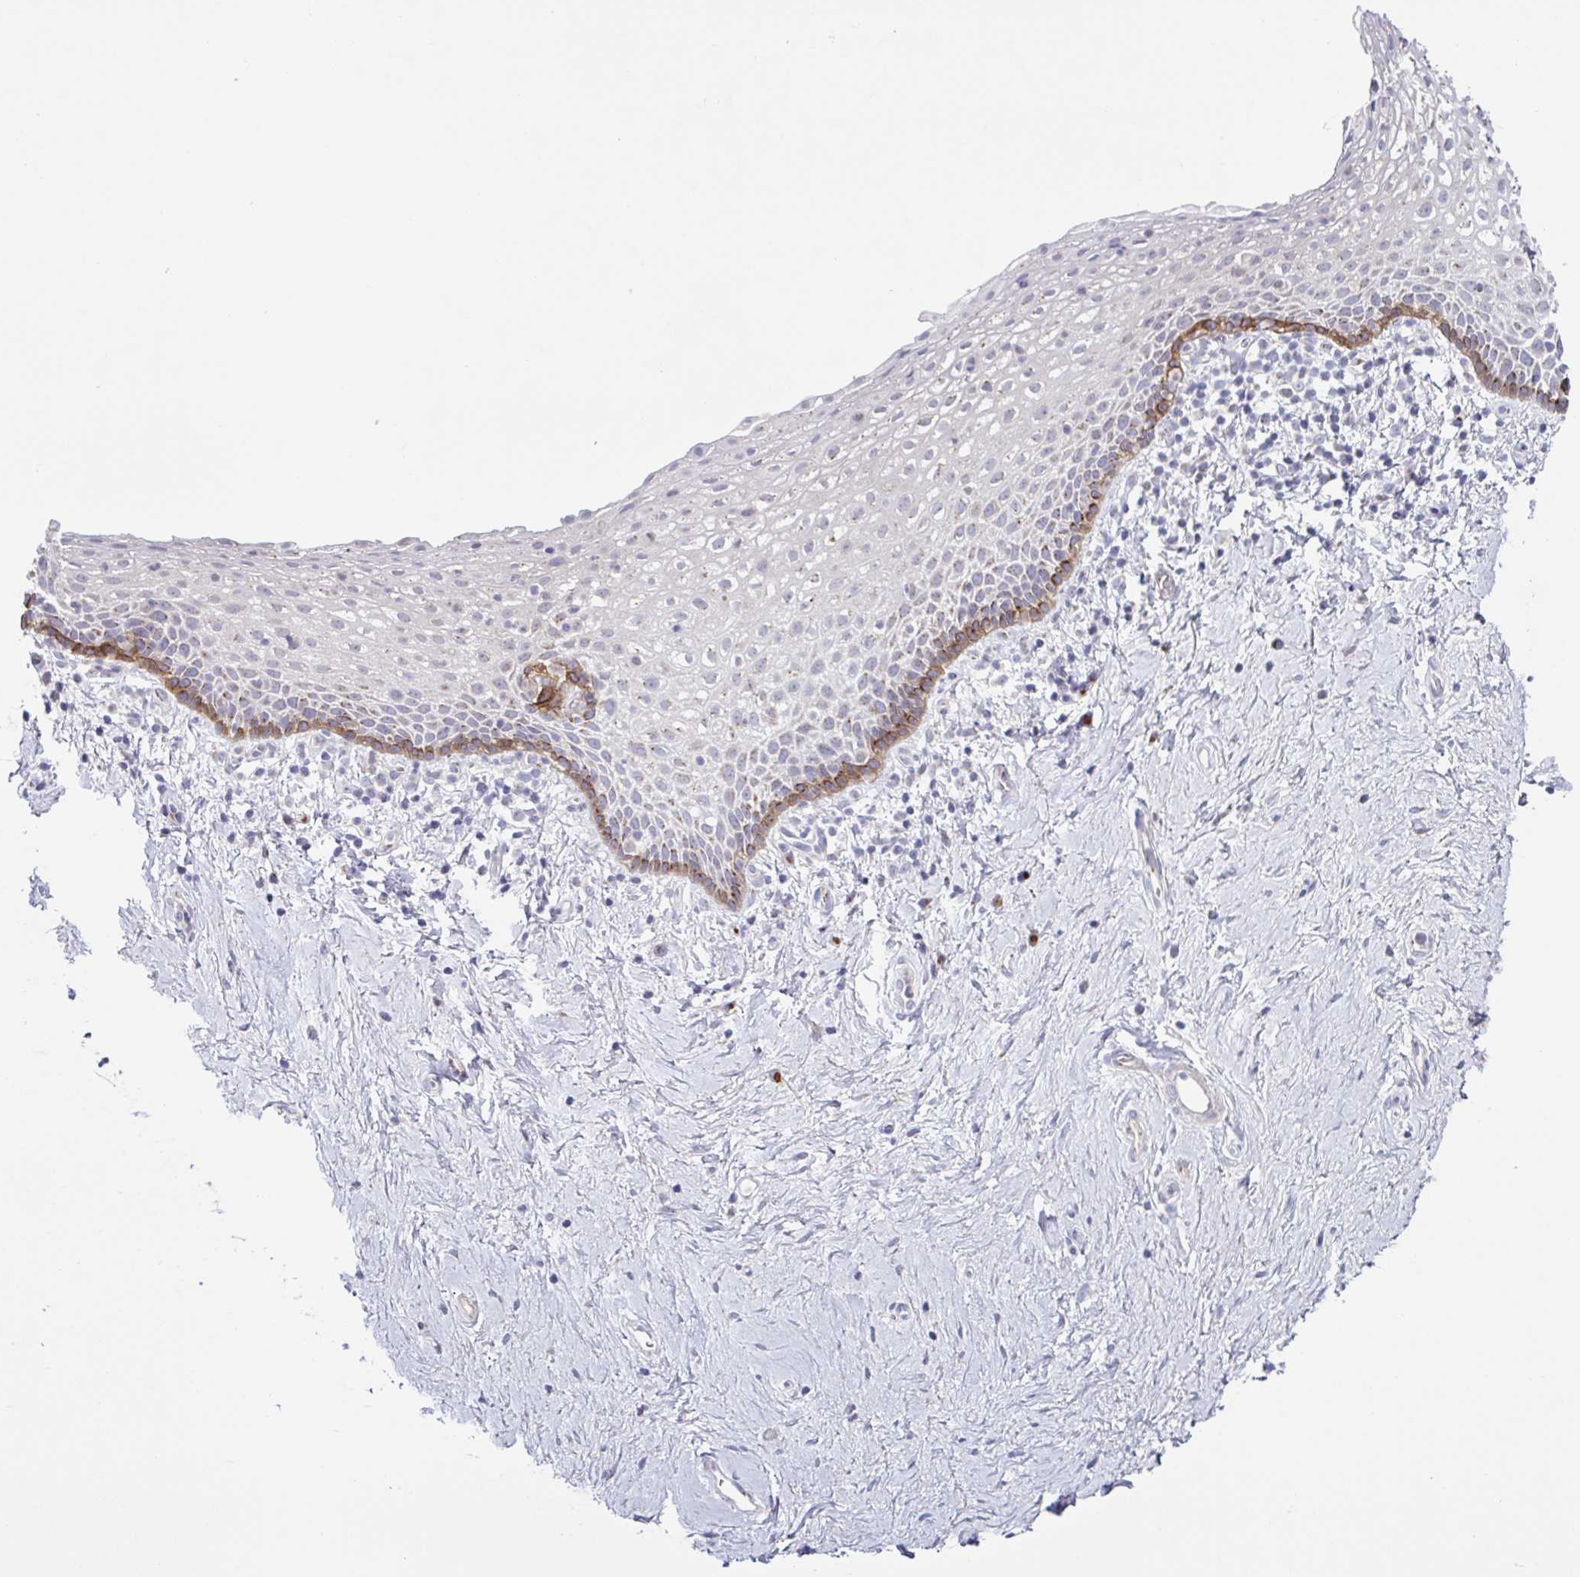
{"staining": {"intensity": "moderate", "quantity": "<25%", "location": "cytoplasmic/membranous"}, "tissue": "vagina", "cell_type": "Squamous epithelial cells", "image_type": "normal", "snomed": [{"axis": "morphology", "description": "Normal tissue, NOS"}, {"axis": "topography", "description": "Vagina"}], "caption": "Immunohistochemistry (IHC) (DAB) staining of unremarkable human vagina demonstrates moderate cytoplasmic/membranous protein staining in approximately <25% of squamous epithelial cells.", "gene": "COL17A1", "patient": {"sex": "female", "age": 61}}